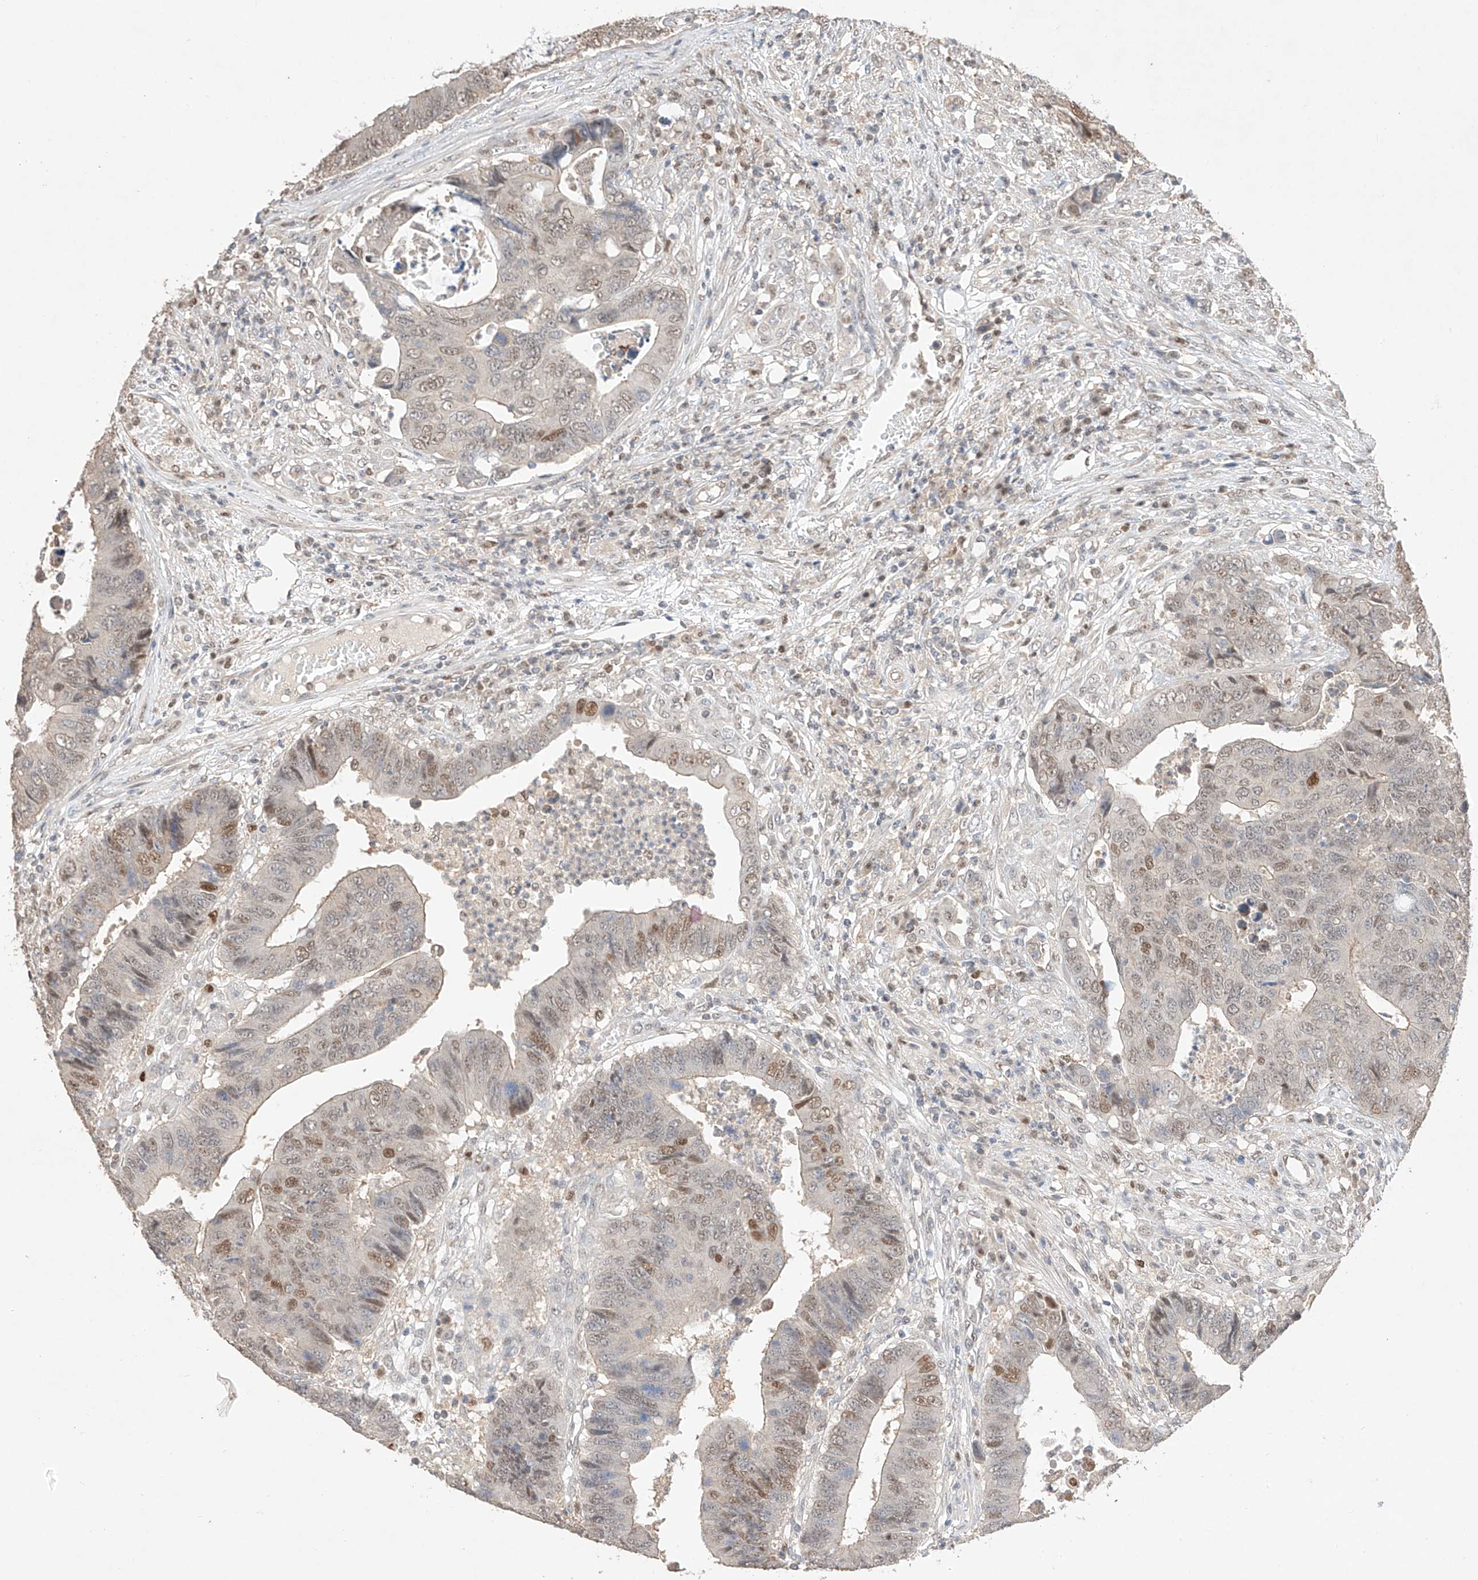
{"staining": {"intensity": "moderate", "quantity": "25%-75%", "location": "nuclear"}, "tissue": "colorectal cancer", "cell_type": "Tumor cells", "image_type": "cancer", "snomed": [{"axis": "morphology", "description": "Adenocarcinoma, NOS"}, {"axis": "topography", "description": "Rectum"}], "caption": "Immunohistochemical staining of colorectal cancer exhibits medium levels of moderate nuclear staining in approximately 25%-75% of tumor cells.", "gene": "APIP", "patient": {"sex": "male", "age": 84}}